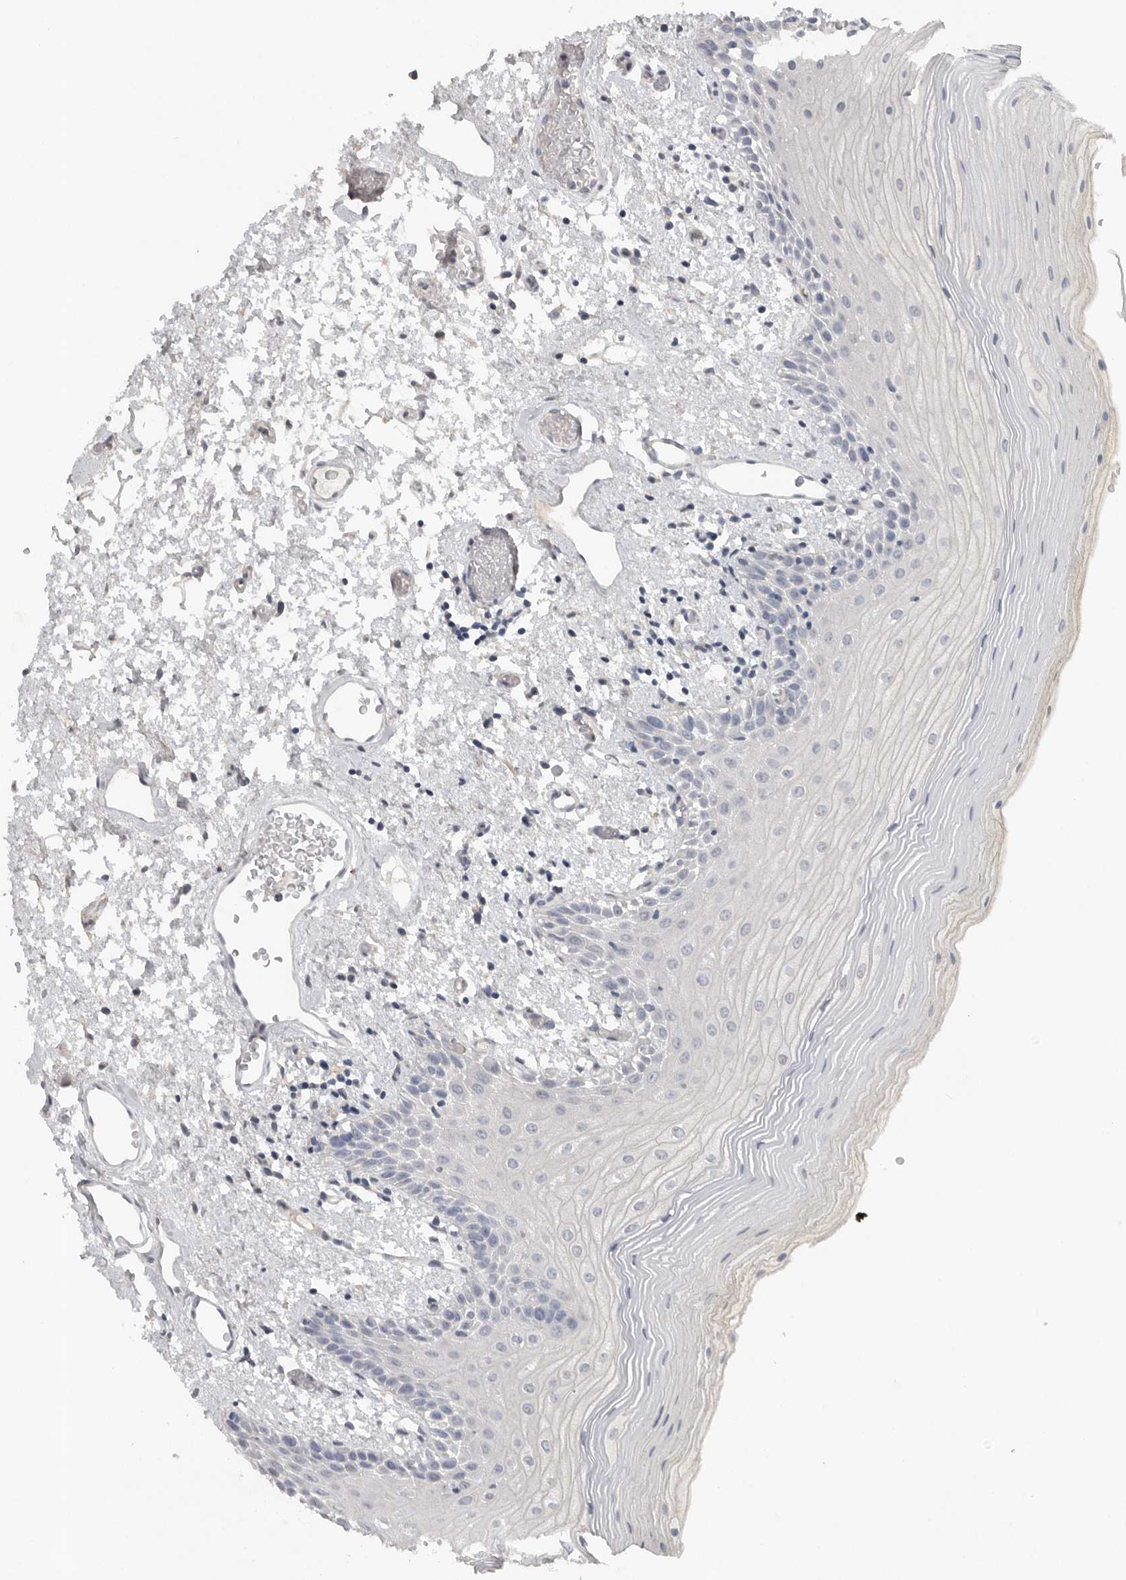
{"staining": {"intensity": "negative", "quantity": "none", "location": "none"}, "tissue": "oral mucosa", "cell_type": "Squamous epithelial cells", "image_type": "normal", "snomed": [{"axis": "morphology", "description": "Normal tissue, NOS"}, {"axis": "topography", "description": "Oral tissue"}], "caption": "Squamous epithelial cells show no significant protein positivity in unremarkable oral mucosa. The staining was performed using DAB to visualize the protein expression in brown, while the nuclei were stained in blue with hematoxylin (Magnification: 20x).", "gene": "REG4", "patient": {"sex": "male", "age": 52}}